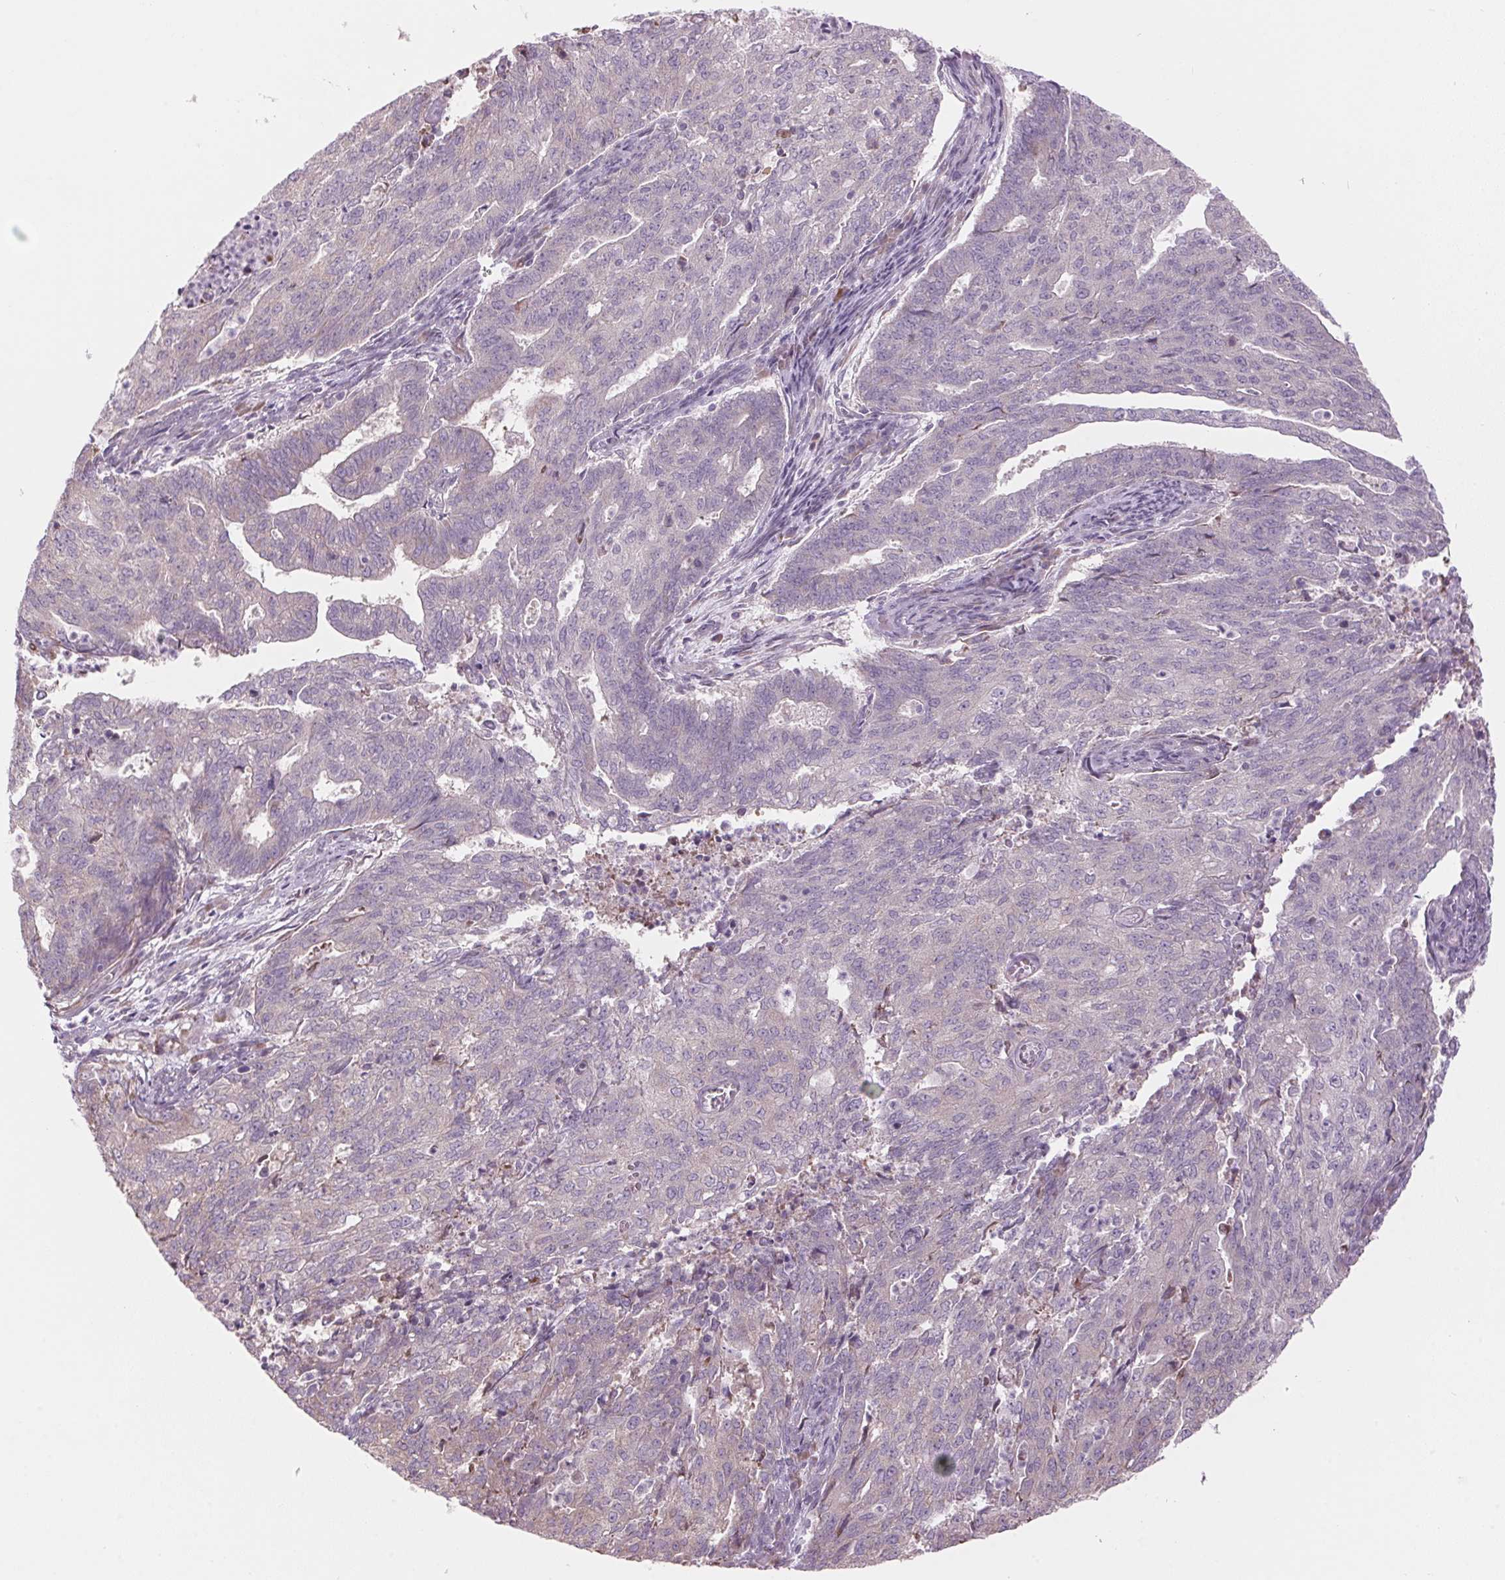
{"staining": {"intensity": "negative", "quantity": "none", "location": "none"}, "tissue": "endometrial cancer", "cell_type": "Tumor cells", "image_type": "cancer", "snomed": [{"axis": "morphology", "description": "Adenocarcinoma, NOS"}, {"axis": "topography", "description": "Endometrium"}], "caption": "DAB (3,3'-diaminobenzidine) immunohistochemical staining of endometrial cancer displays no significant positivity in tumor cells.", "gene": "GNMT", "patient": {"sex": "female", "age": 82}}